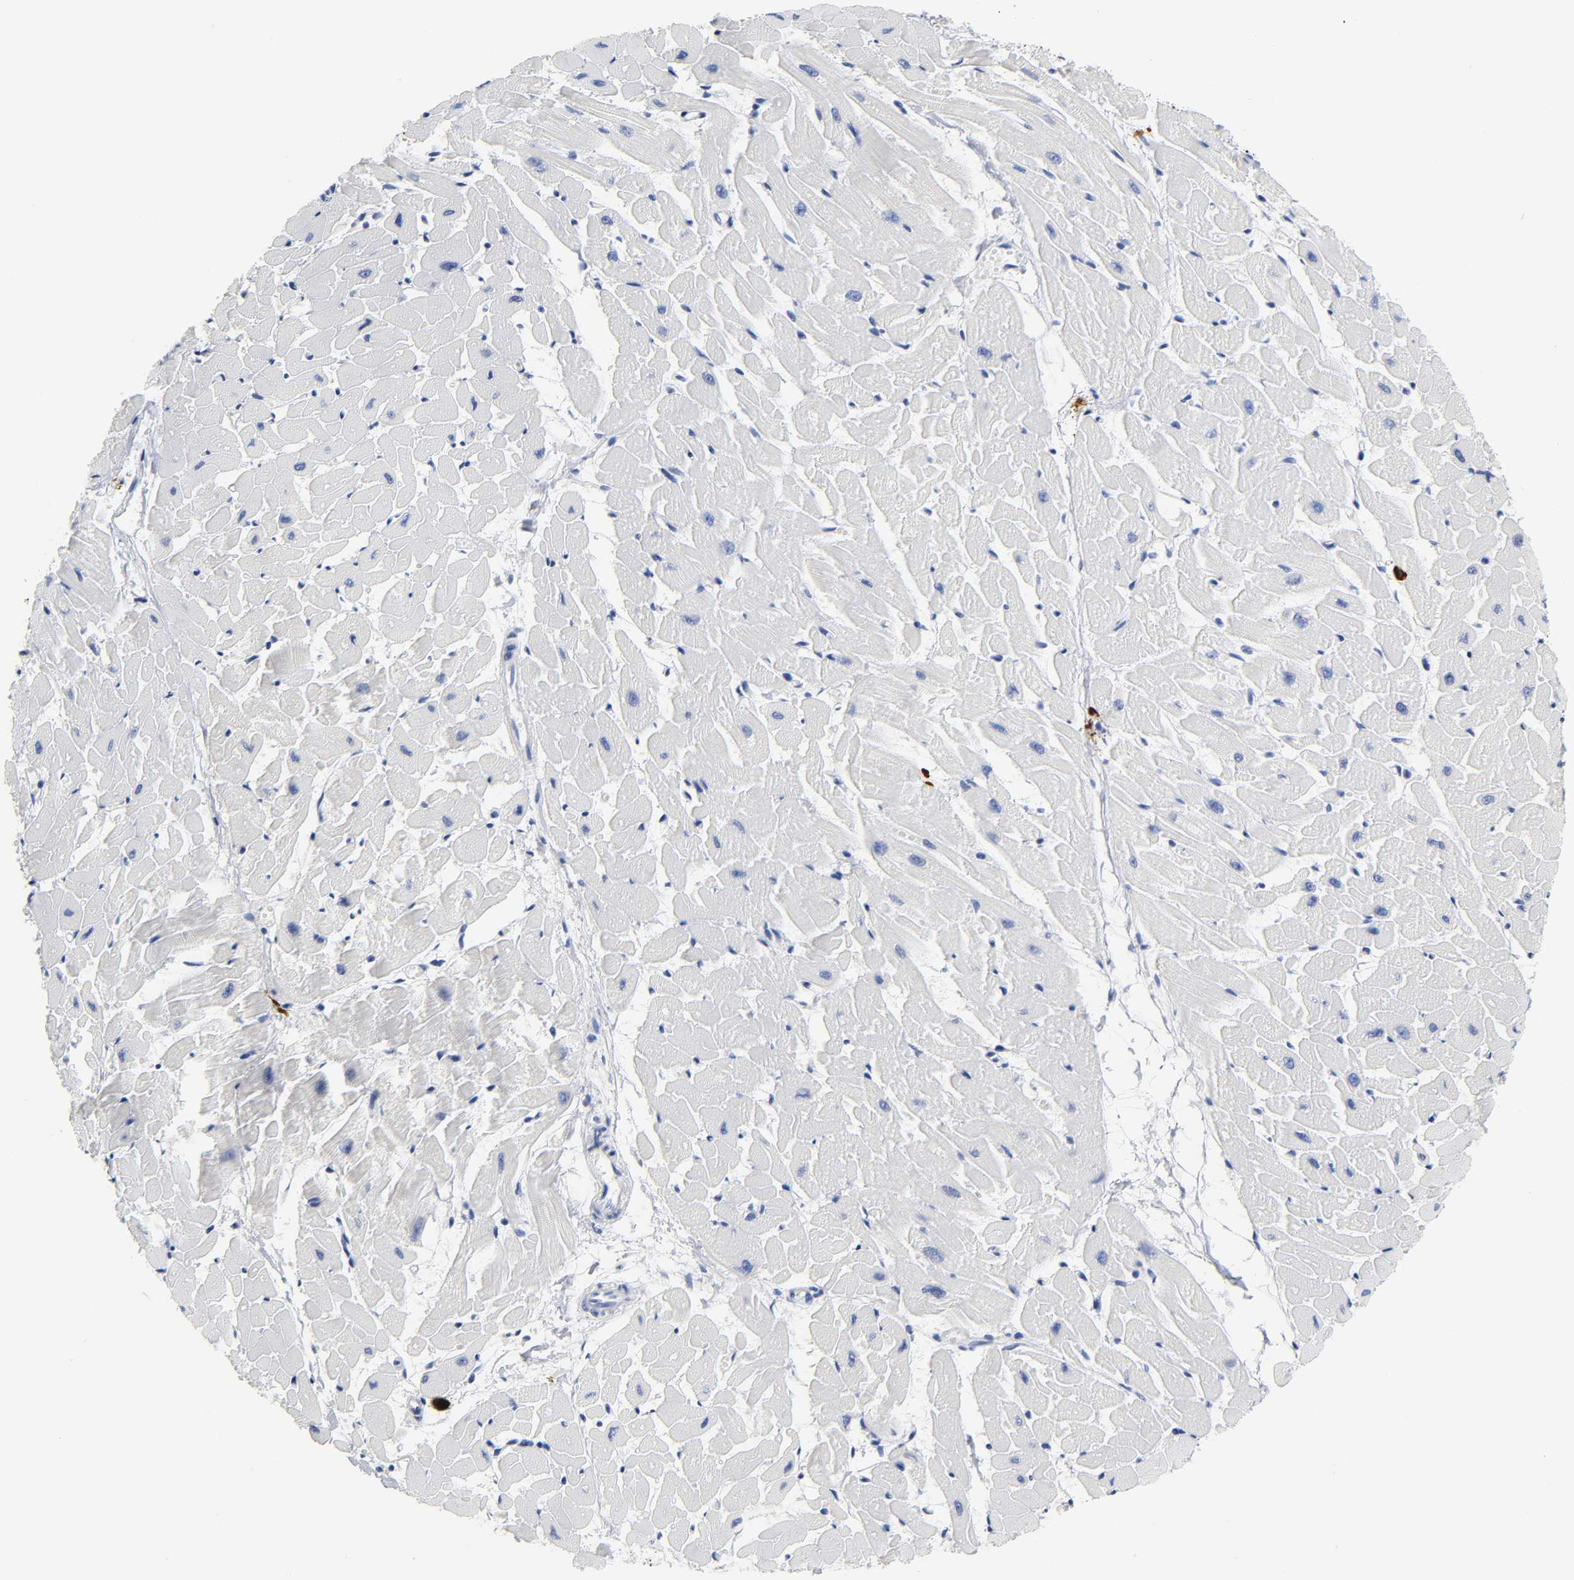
{"staining": {"intensity": "negative", "quantity": "none", "location": "none"}, "tissue": "heart muscle", "cell_type": "Cardiomyocytes", "image_type": "normal", "snomed": [{"axis": "morphology", "description": "Normal tissue, NOS"}, {"axis": "topography", "description": "Heart"}], "caption": "Normal heart muscle was stained to show a protein in brown. There is no significant positivity in cardiomyocytes. Nuclei are stained in blue.", "gene": "NAB2", "patient": {"sex": "female", "age": 19}}